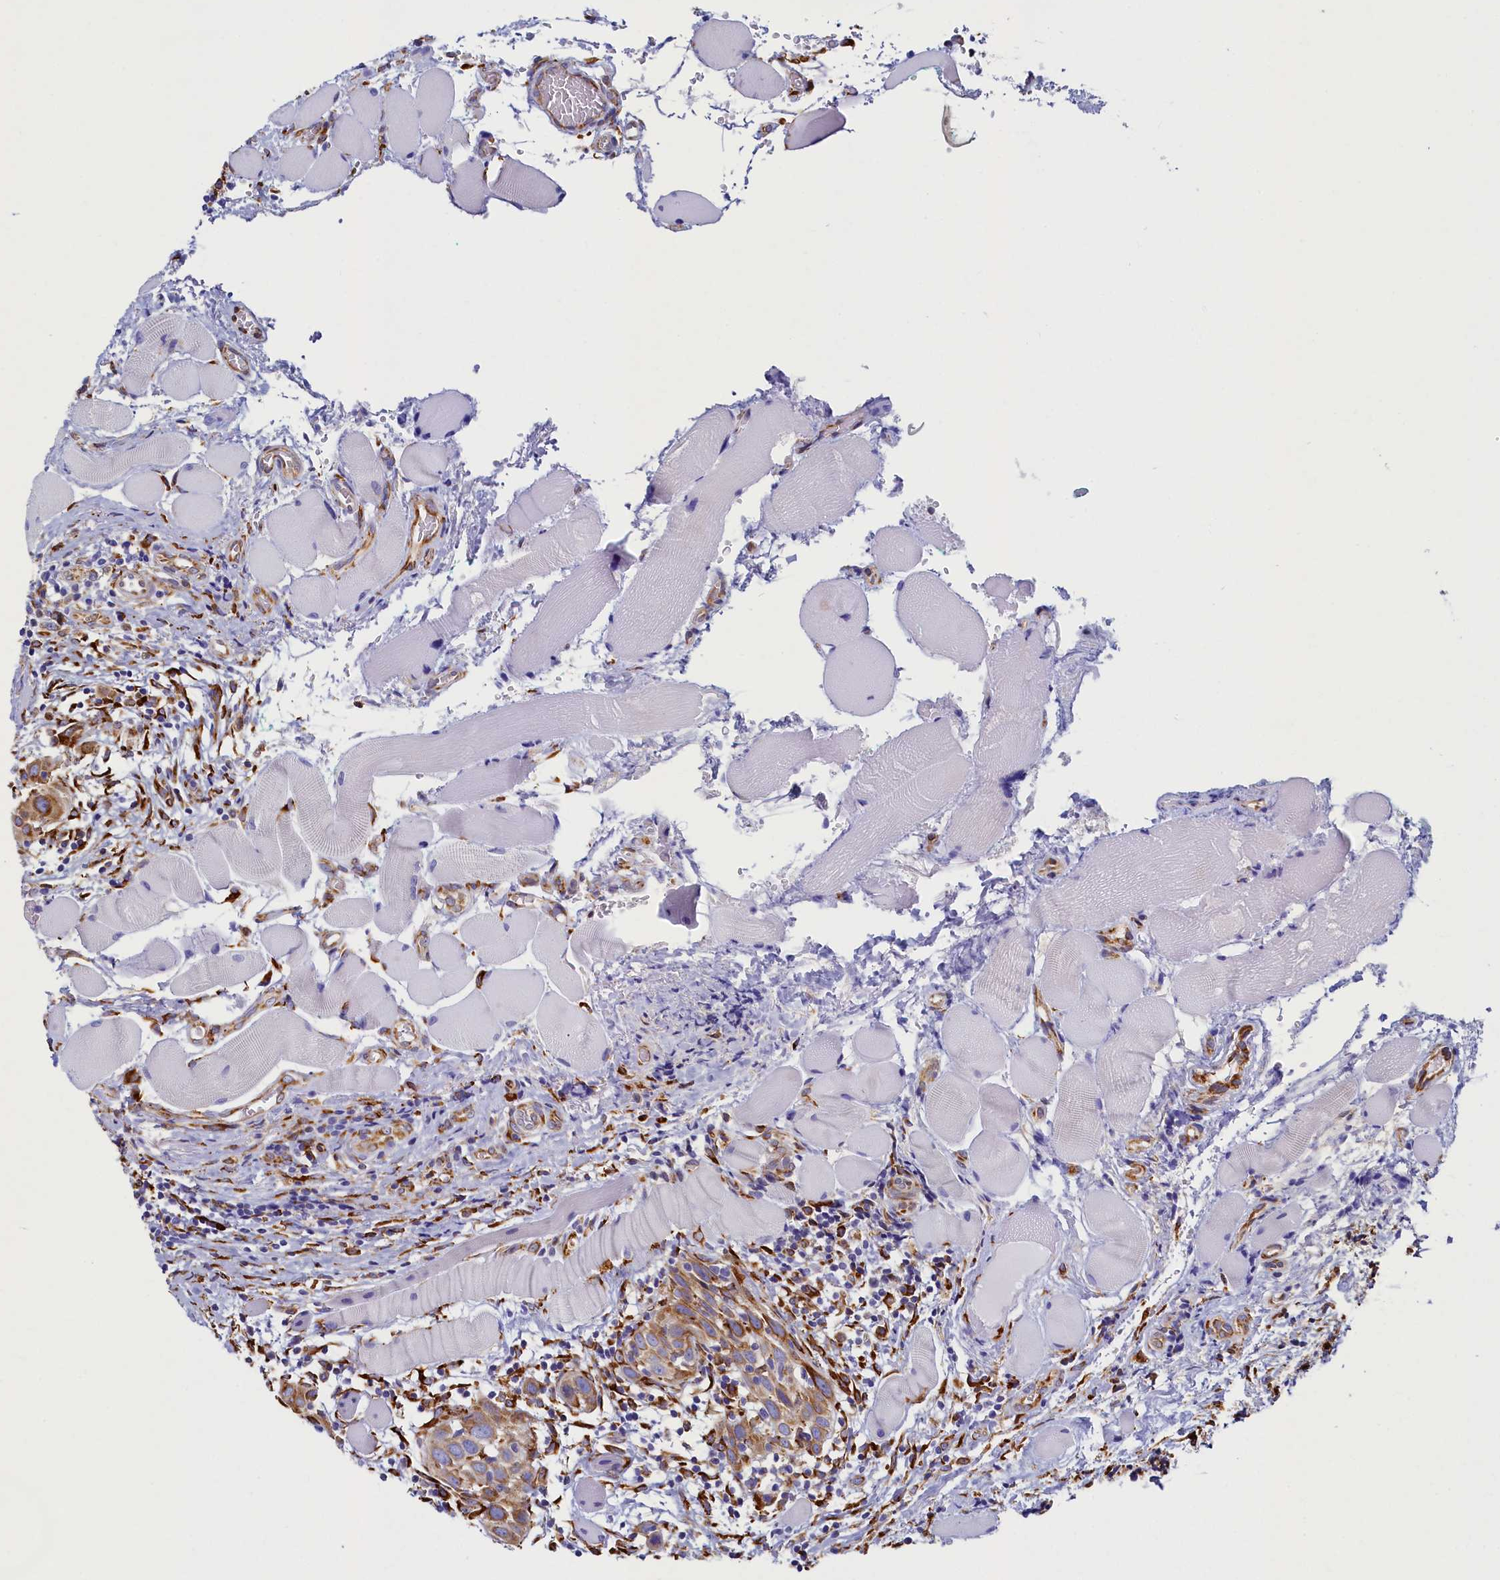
{"staining": {"intensity": "moderate", "quantity": ">75%", "location": "cytoplasmic/membranous"}, "tissue": "head and neck cancer", "cell_type": "Tumor cells", "image_type": "cancer", "snomed": [{"axis": "morphology", "description": "Squamous cell carcinoma, NOS"}, {"axis": "topography", "description": "Oral tissue"}, {"axis": "topography", "description": "Head-Neck"}], "caption": "An immunohistochemistry (IHC) histopathology image of neoplastic tissue is shown. Protein staining in brown highlights moderate cytoplasmic/membranous positivity in squamous cell carcinoma (head and neck) within tumor cells.", "gene": "TMEM18", "patient": {"sex": "female", "age": 50}}